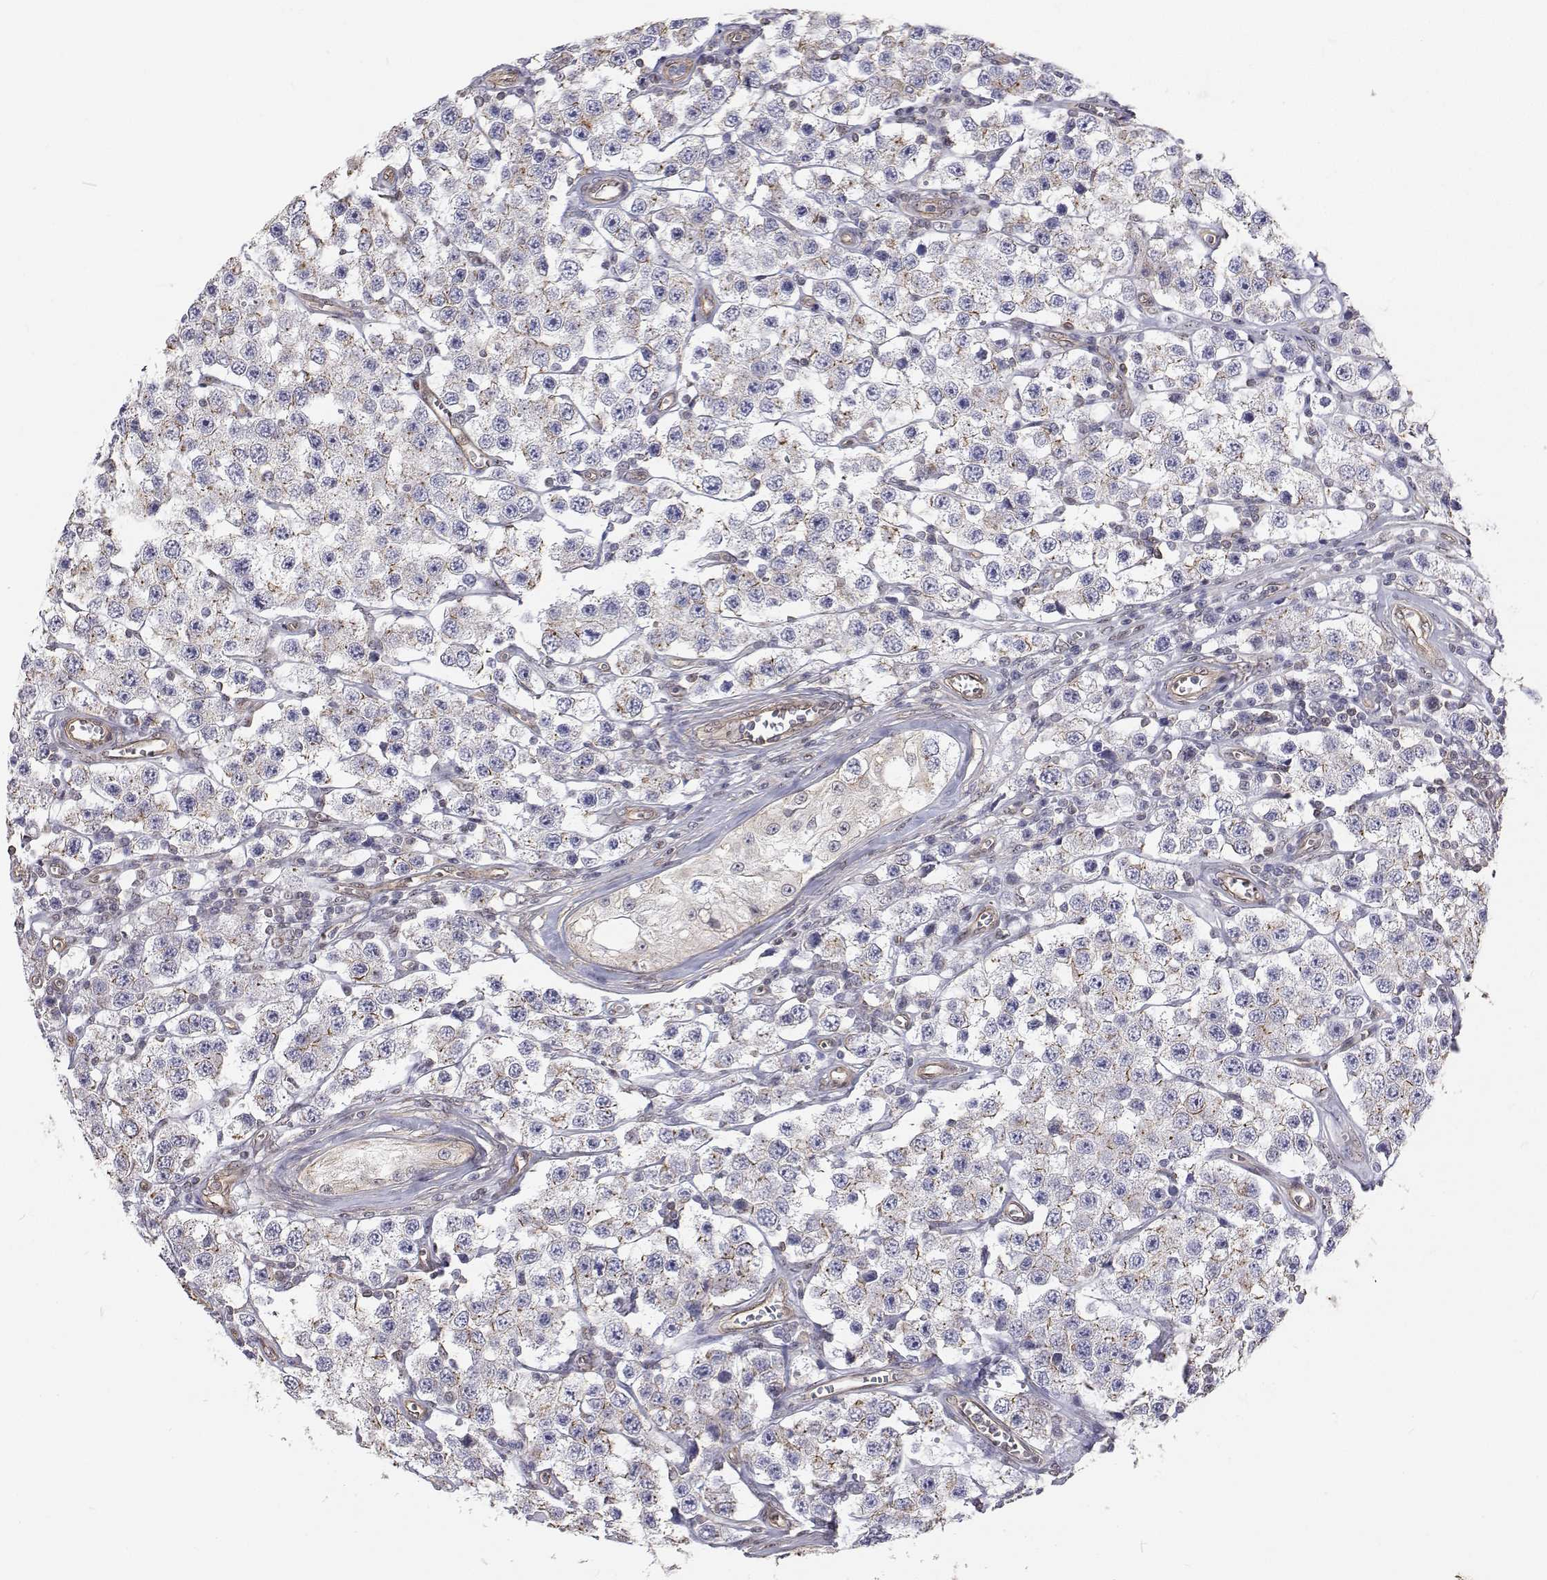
{"staining": {"intensity": "negative", "quantity": "none", "location": "none"}, "tissue": "testis cancer", "cell_type": "Tumor cells", "image_type": "cancer", "snomed": [{"axis": "morphology", "description": "Seminoma, NOS"}, {"axis": "topography", "description": "Testis"}], "caption": "Immunohistochemical staining of testis cancer (seminoma) reveals no significant staining in tumor cells. (DAB (3,3'-diaminobenzidine) IHC visualized using brightfield microscopy, high magnification).", "gene": "GSDMA", "patient": {"sex": "male", "age": 34}}